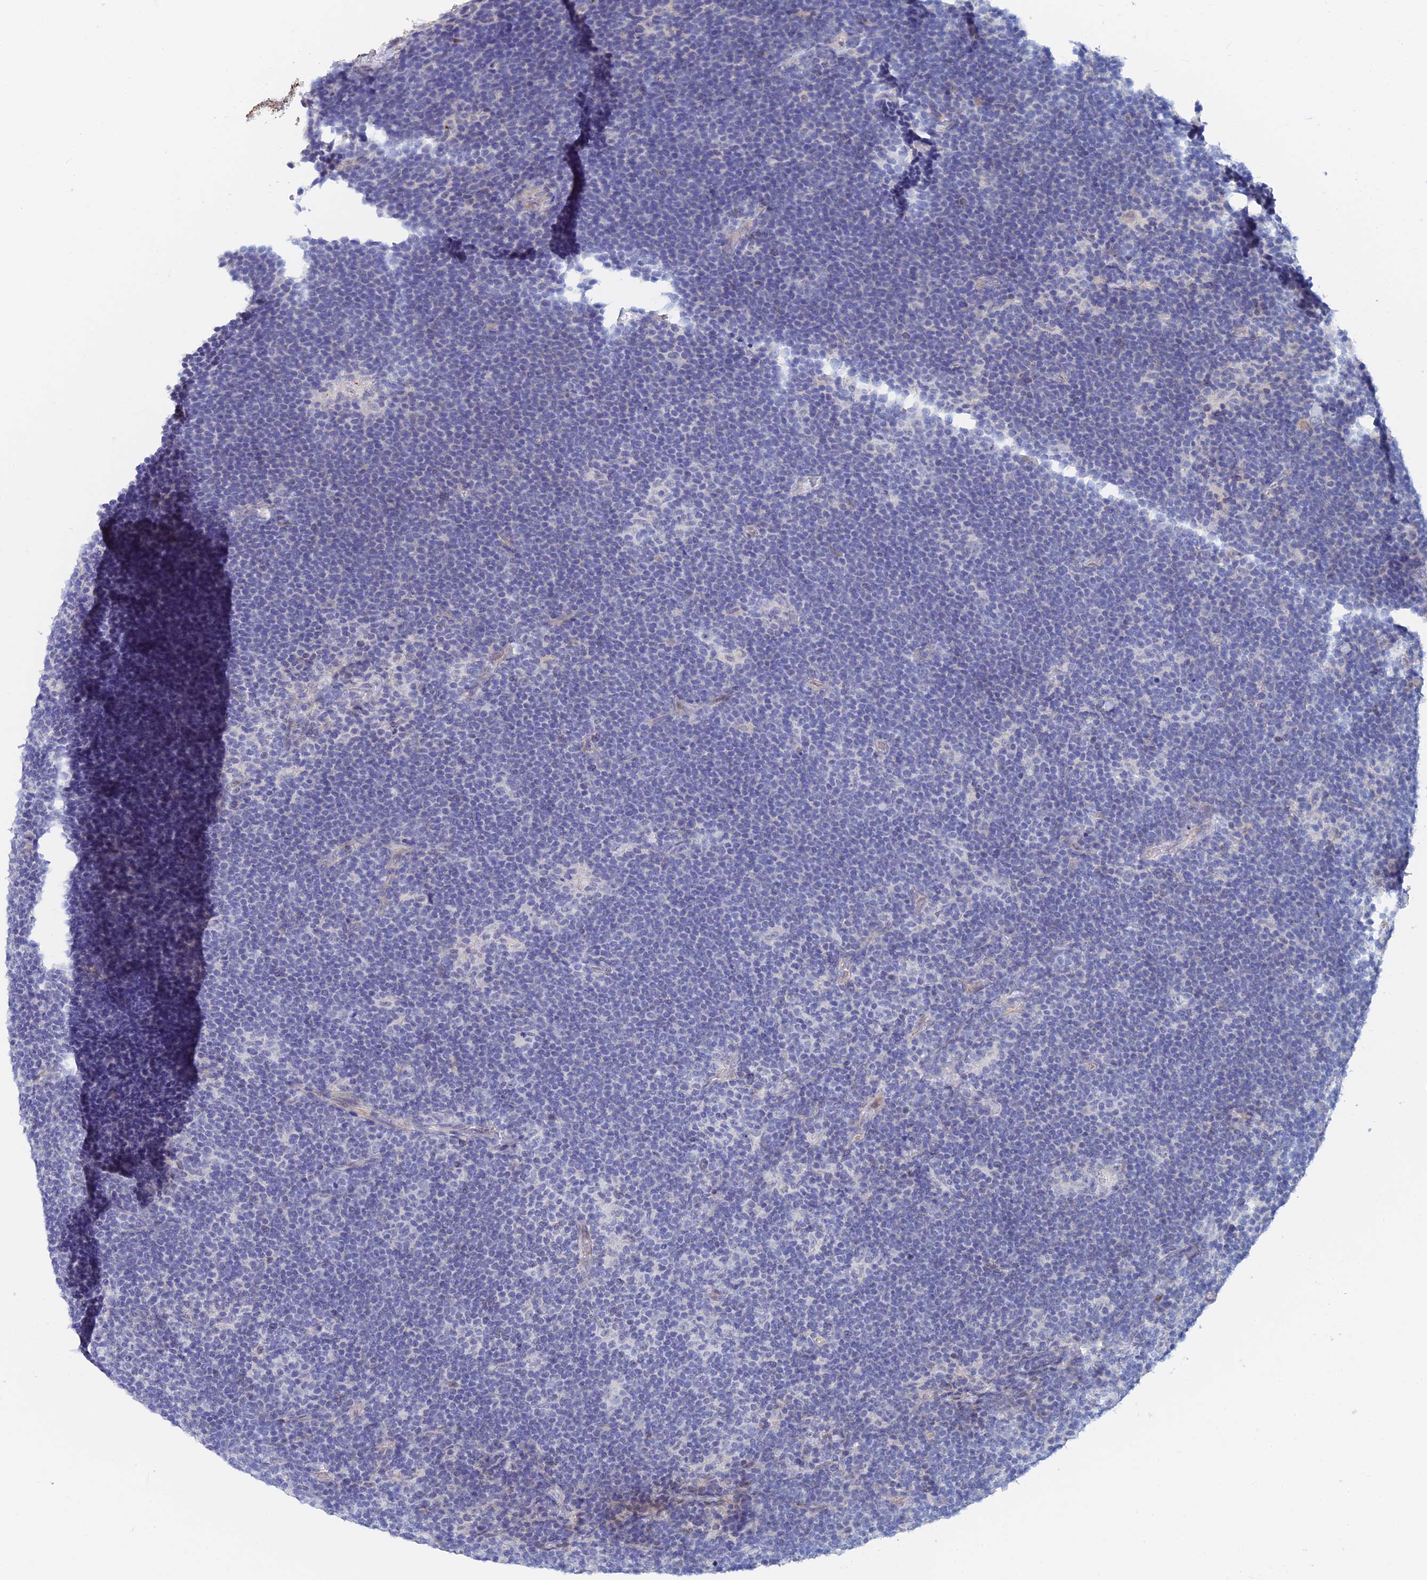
{"staining": {"intensity": "negative", "quantity": "none", "location": "none"}, "tissue": "lymphoma", "cell_type": "Tumor cells", "image_type": "cancer", "snomed": [{"axis": "morphology", "description": "Hodgkin's disease, NOS"}, {"axis": "topography", "description": "Lymph node"}], "caption": "Micrograph shows no significant protein expression in tumor cells of Hodgkin's disease.", "gene": "GMNC", "patient": {"sex": "female", "age": 57}}